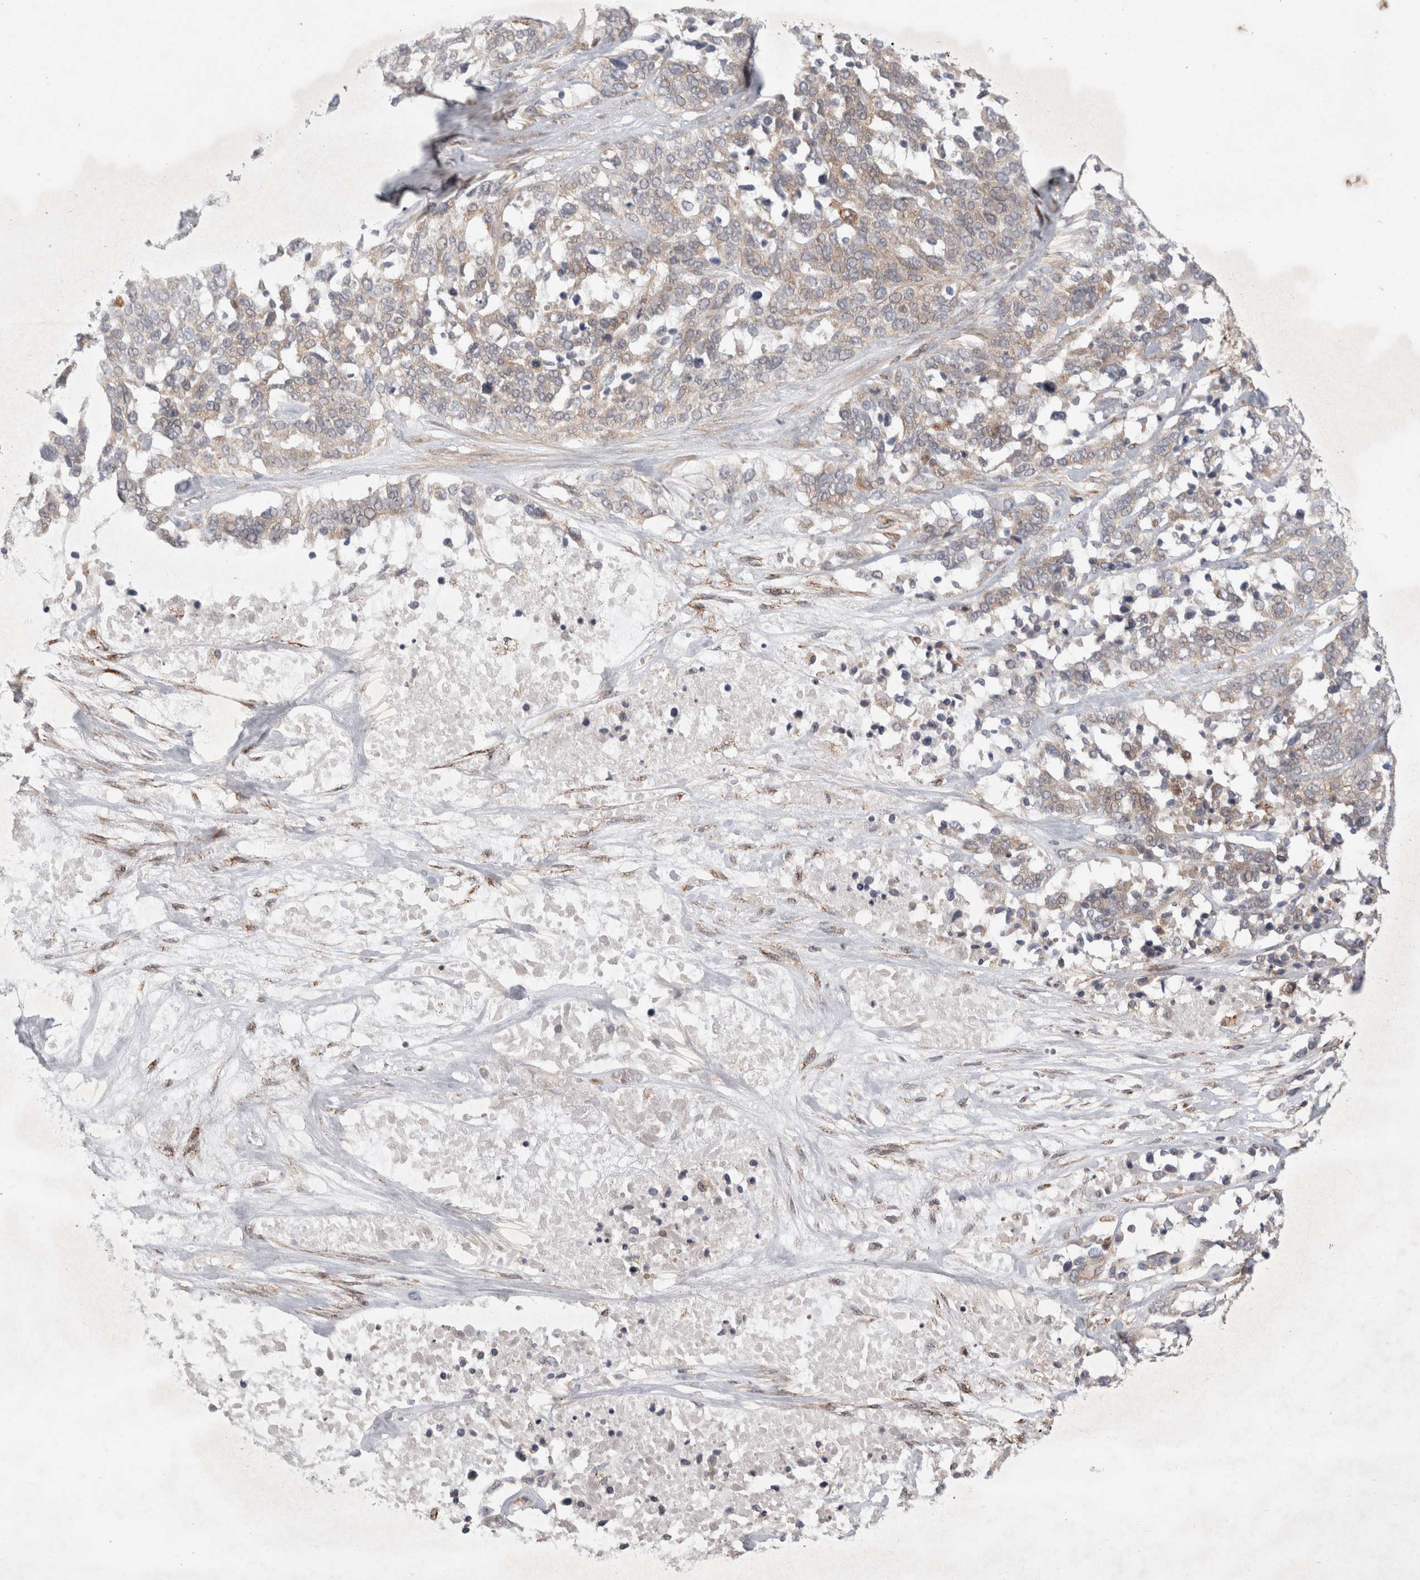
{"staining": {"intensity": "weak", "quantity": "<25%", "location": "cytoplasmic/membranous"}, "tissue": "ovarian cancer", "cell_type": "Tumor cells", "image_type": "cancer", "snomed": [{"axis": "morphology", "description": "Cystadenocarcinoma, serous, NOS"}, {"axis": "topography", "description": "Ovary"}], "caption": "This is a micrograph of IHC staining of serous cystadenocarcinoma (ovarian), which shows no positivity in tumor cells.", "gene": "HROB", "patient": {"sex": "female", "age": 44}}